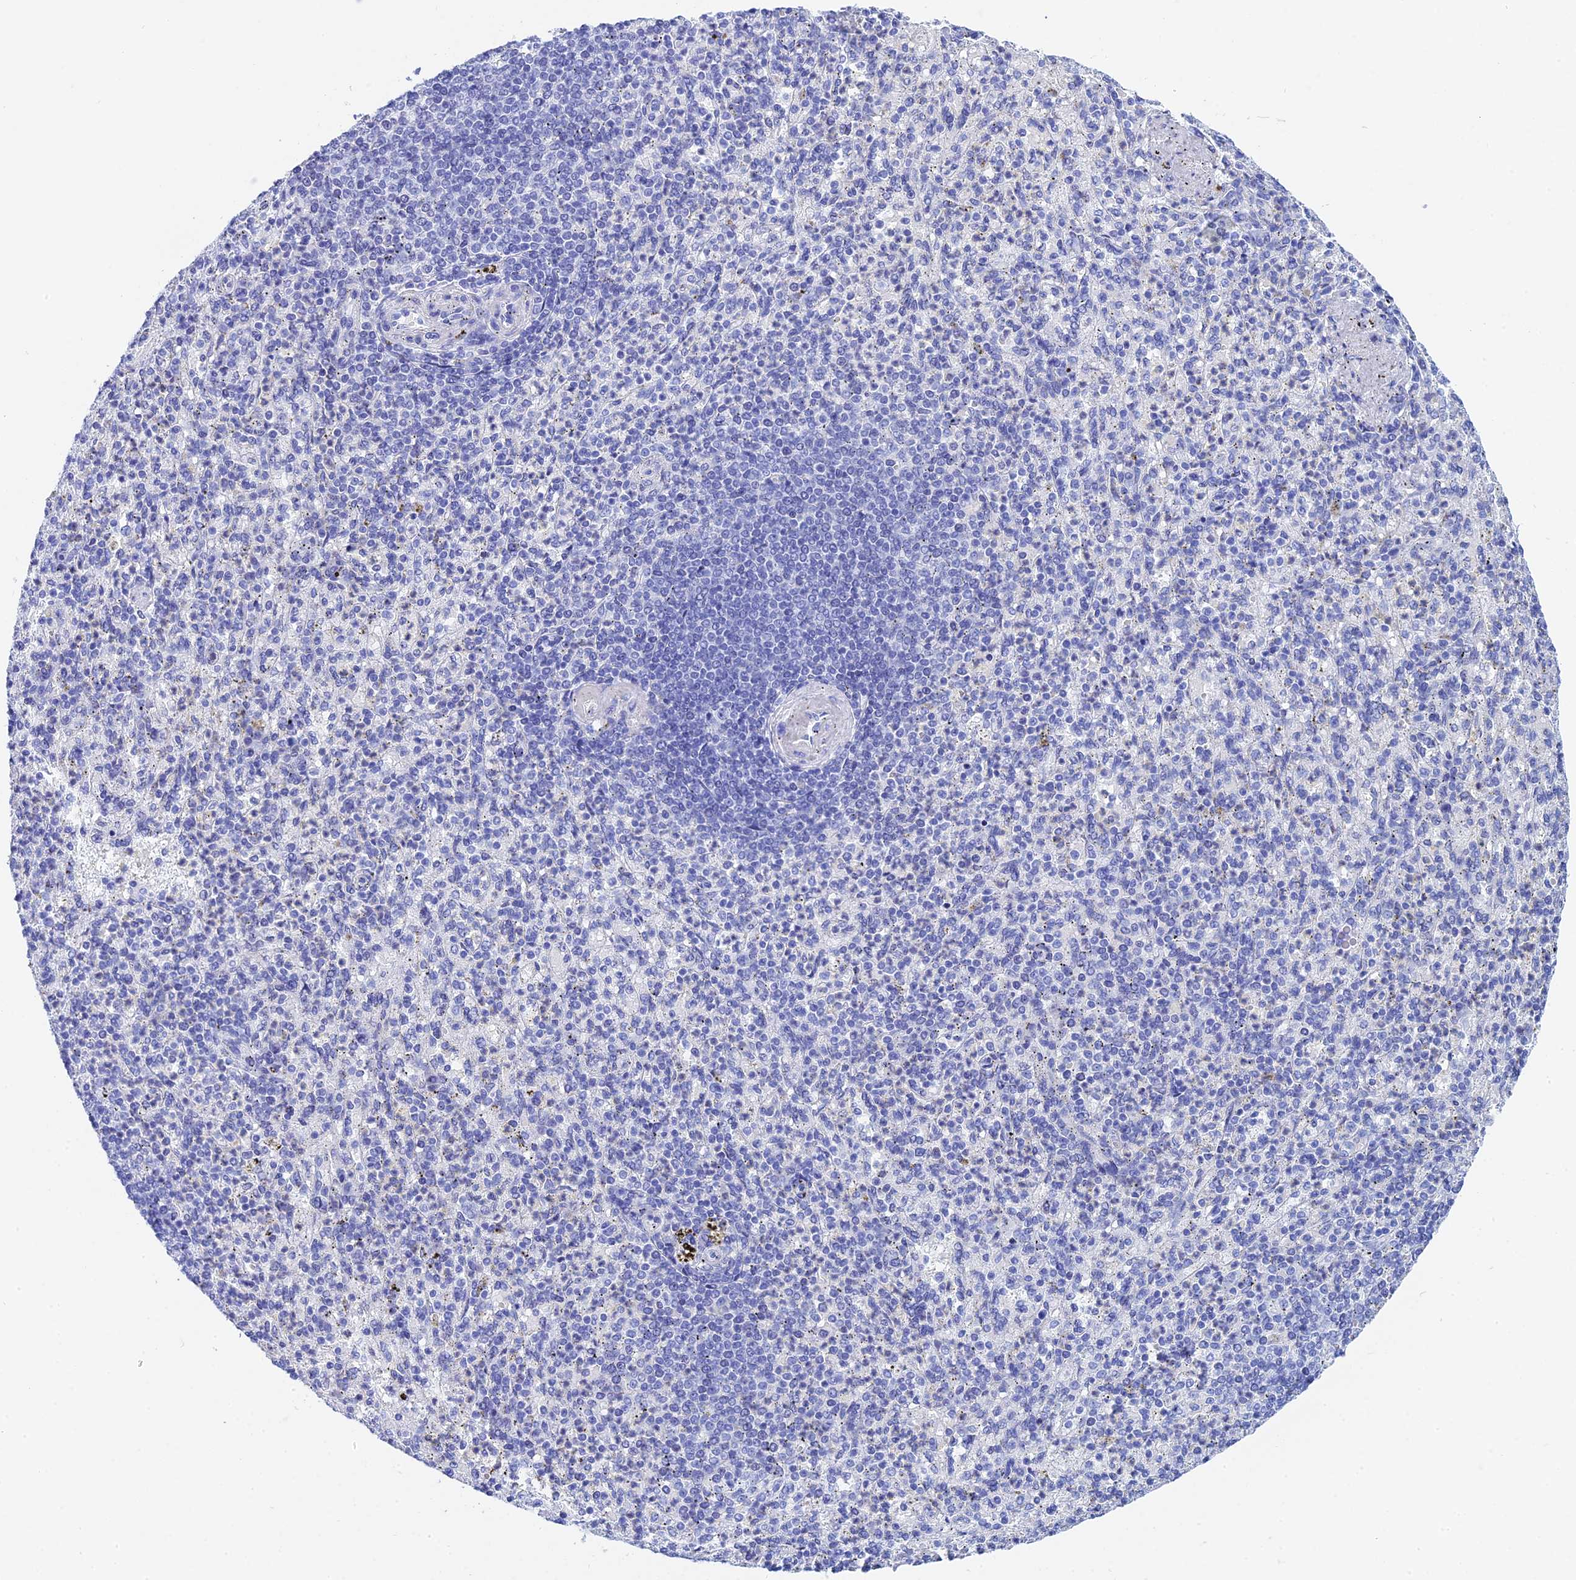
{"staining": {"intensity": "negative", "quantity": "none", "location": "none"}, "tissue": "spleen", "cell_type": "Cells in red pulp", "image_type": "normal", "snomed": [{"axis": "morphology", "description": "Normal tissue, NOS"}, {"axis": "topography", "description": "Spleen"}], "caption": "Photomicrograph shows no protein expression in cells in red pulp of normal spleen.", "gene": "TEX101", "patient": {"sex": "female", "age": 74}}